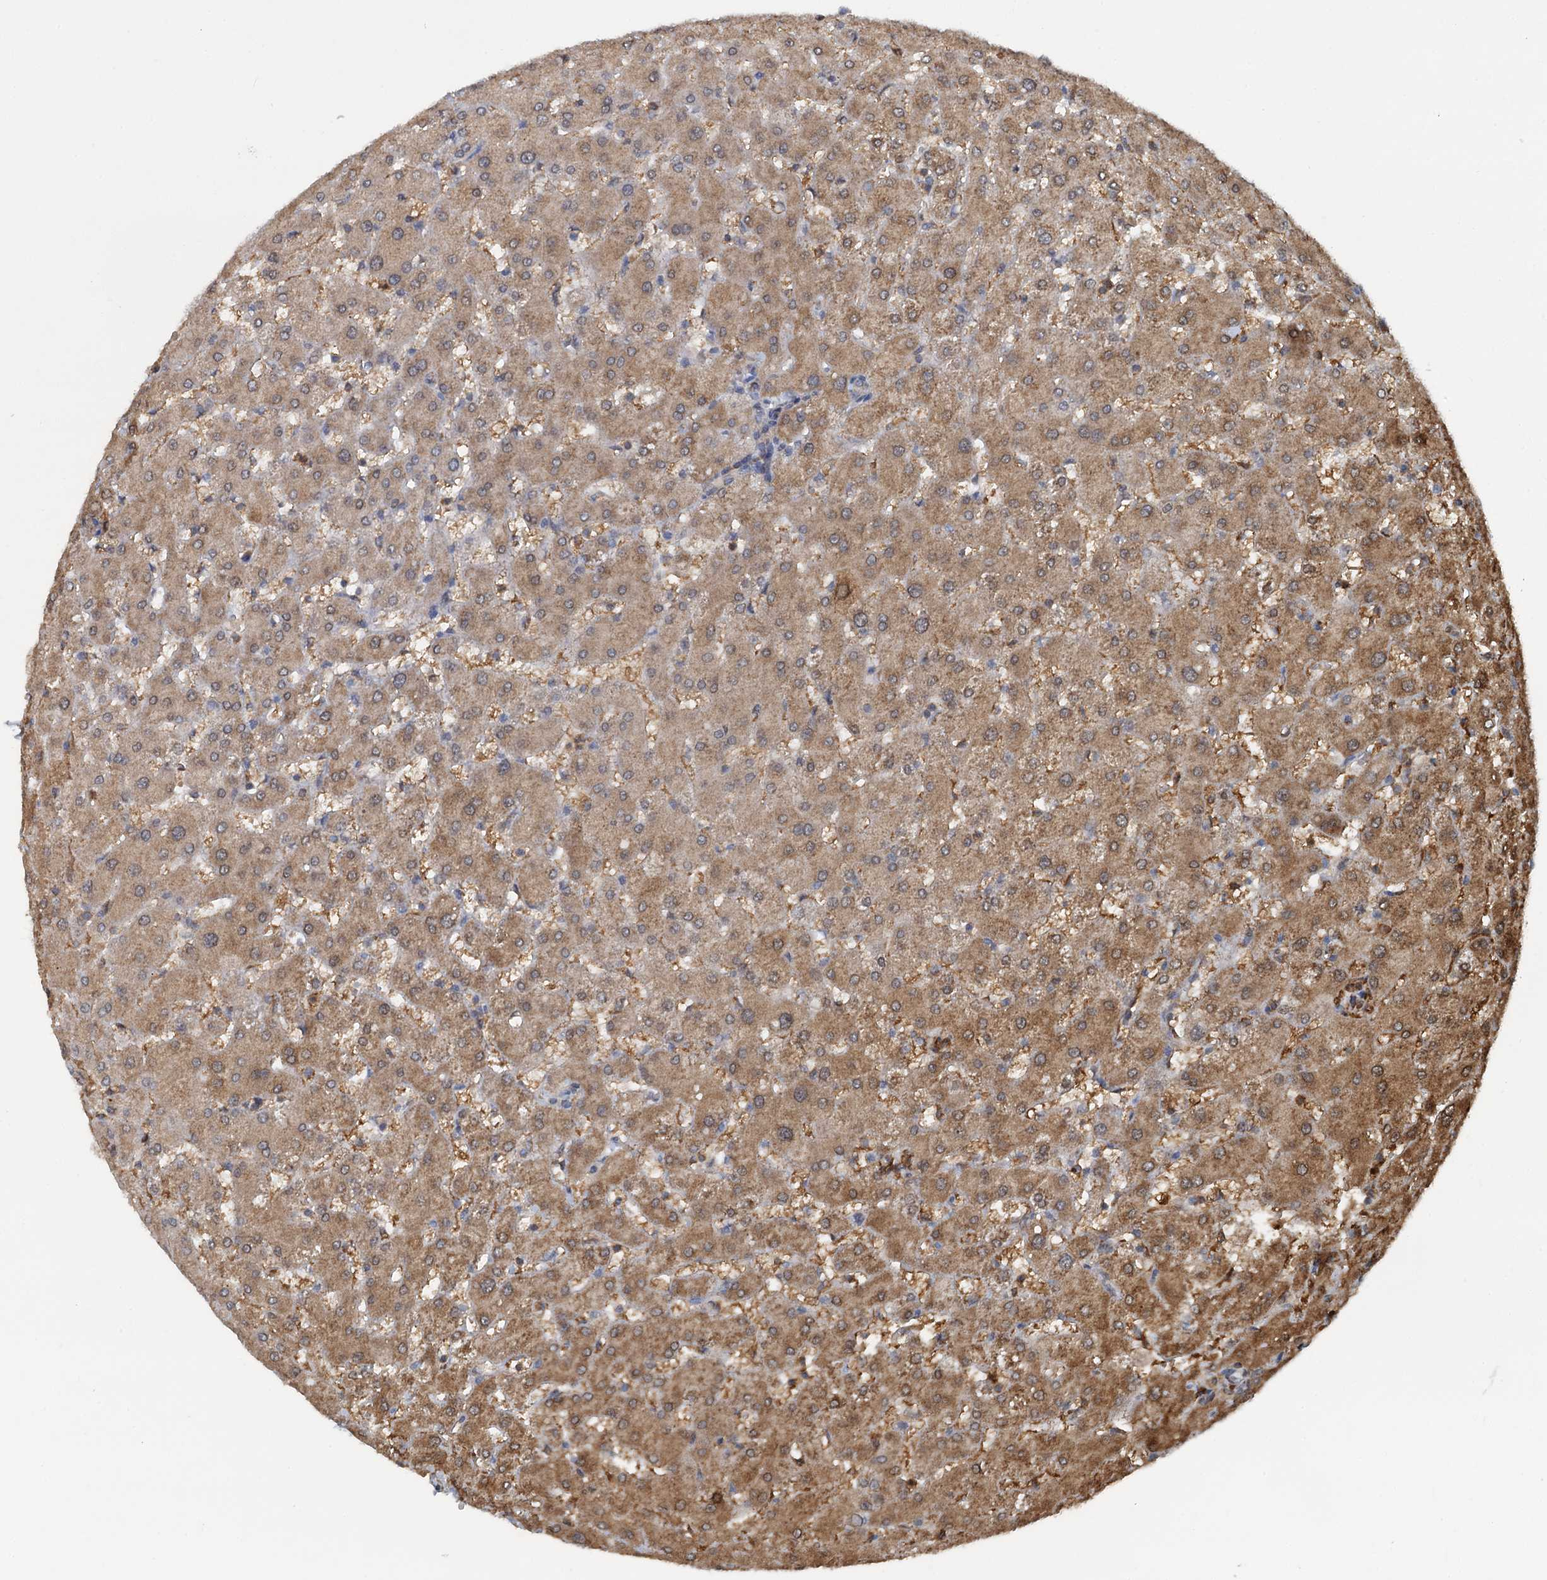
{"staining": {"intensity": "weak", "quantity": "<25%", "location": "cytoplasmic/membranous"}, "tissue": "liver", "cell_type": "Cholangiocytes", "image_type": "normal", "snomed": [{"axis": "morphology", "description": "Normal tissue, NOS"}, {"axis": "topography", "description": "Liver"}], "caption": "High magnification brightfield microscopy of benign liver stained with DAB (brown) and counterstained with hematoxylin (blue): cholangiocytes show no significant staining. (DAB IHC visualized using brightfield microscopy, high magnification).", "gene": "GPI", "patient": {"sex": "female", "age": 63}}